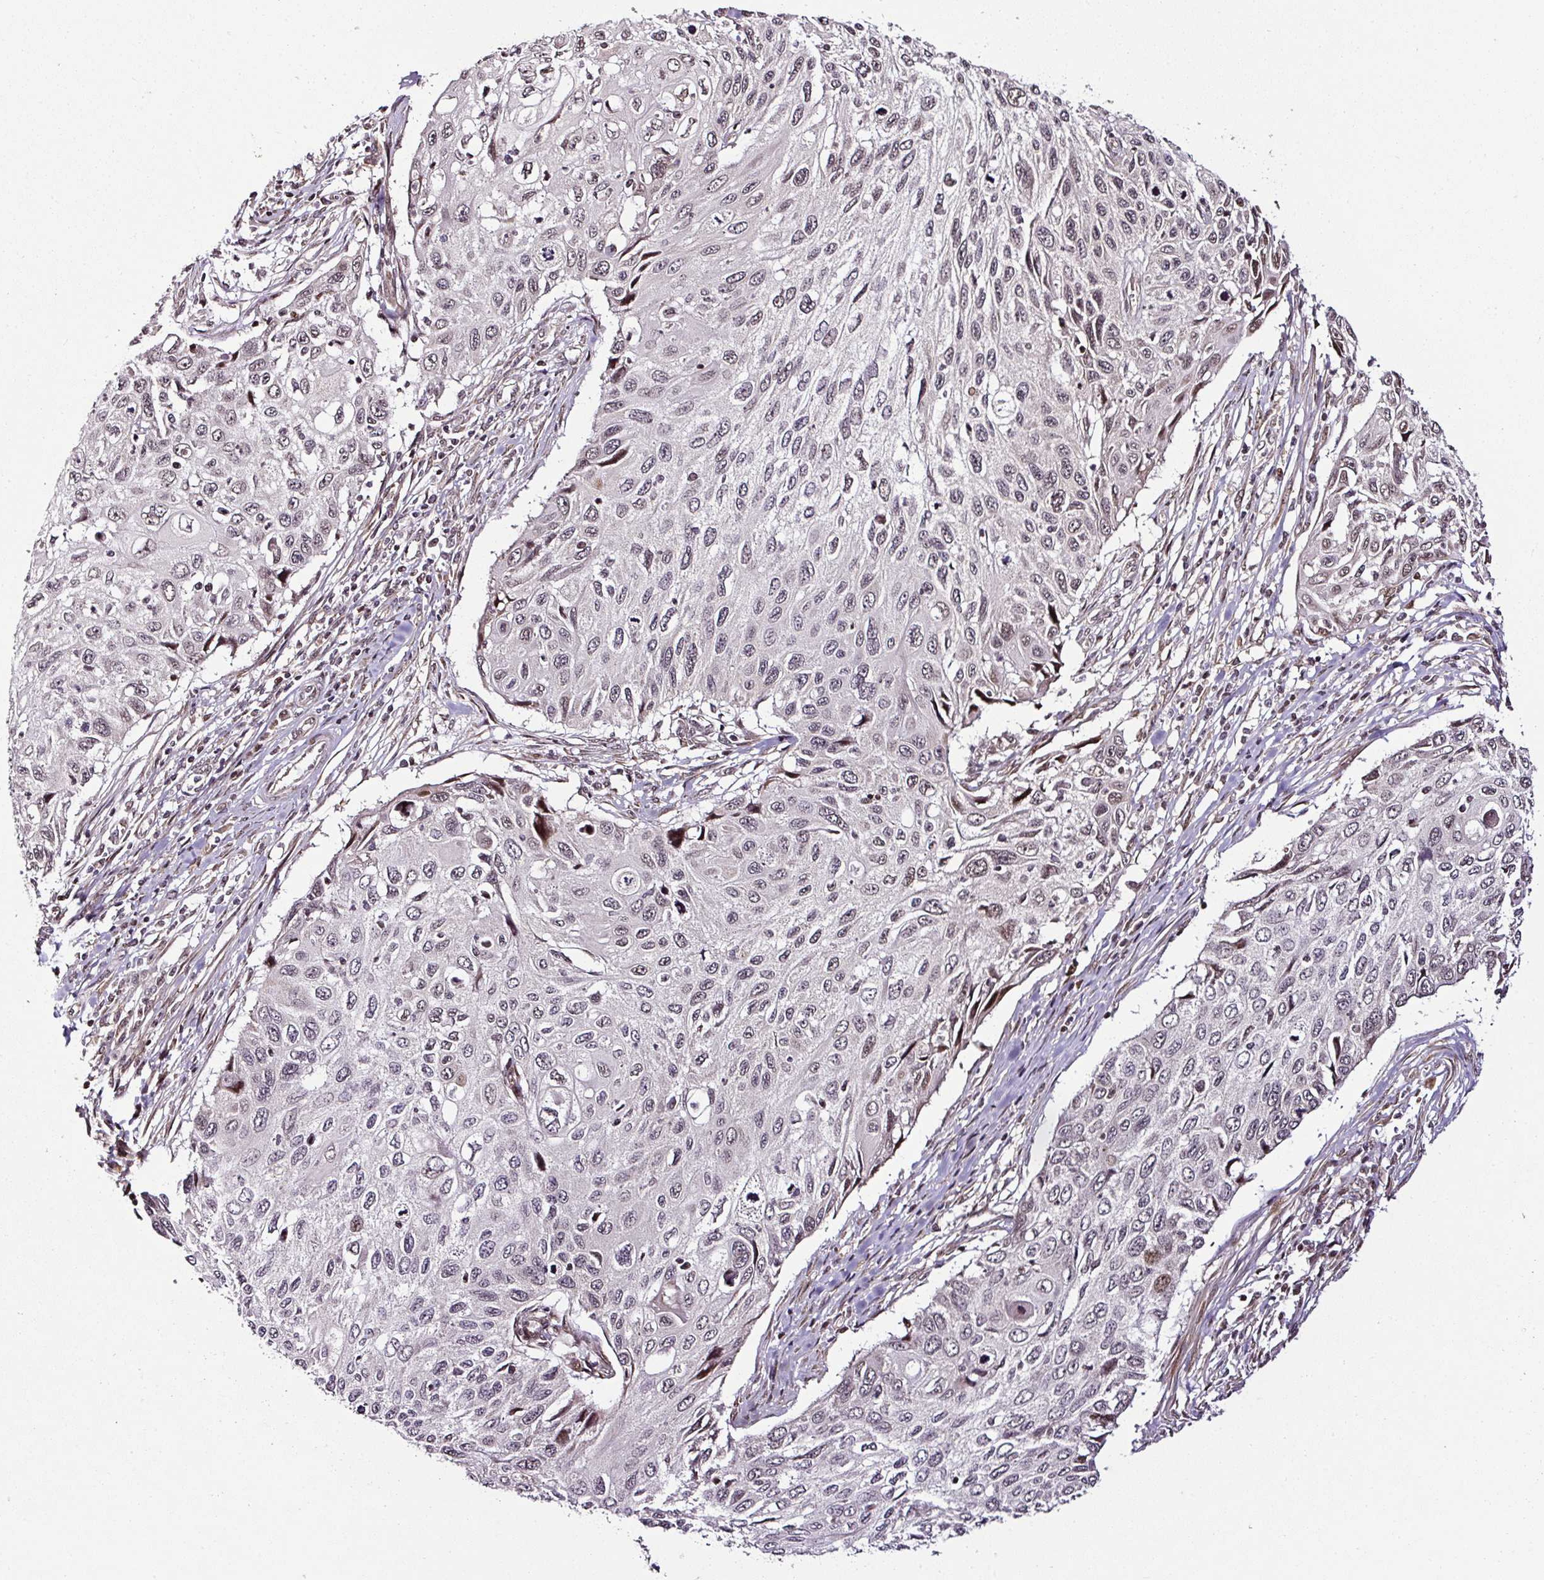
{"staining": {"intensity": "weak", "quantity": "25%-75%", "location": "nuclear"}, "tissue": "cervical cancer", "cell_type": "Tumor cells", "image_type": "cancer", "snomed": [{"axis": "morphology", "description": "Squamous cell carcinoma, NOS"}, {"axis": "topography", "description": "Cervix"}], "caption": "Immunohistochemistry (IHC) image of neoplastic tissue: squamous cell carcinoma (cervical) stained using immunohistochemistry demonstrates low levels of weak protein expression localized specifically in the nuclear of tumor cells, appearing as a nuclear brown color.", "gene": "COPRS", "patient": {"sex": "female", "age": 70}}